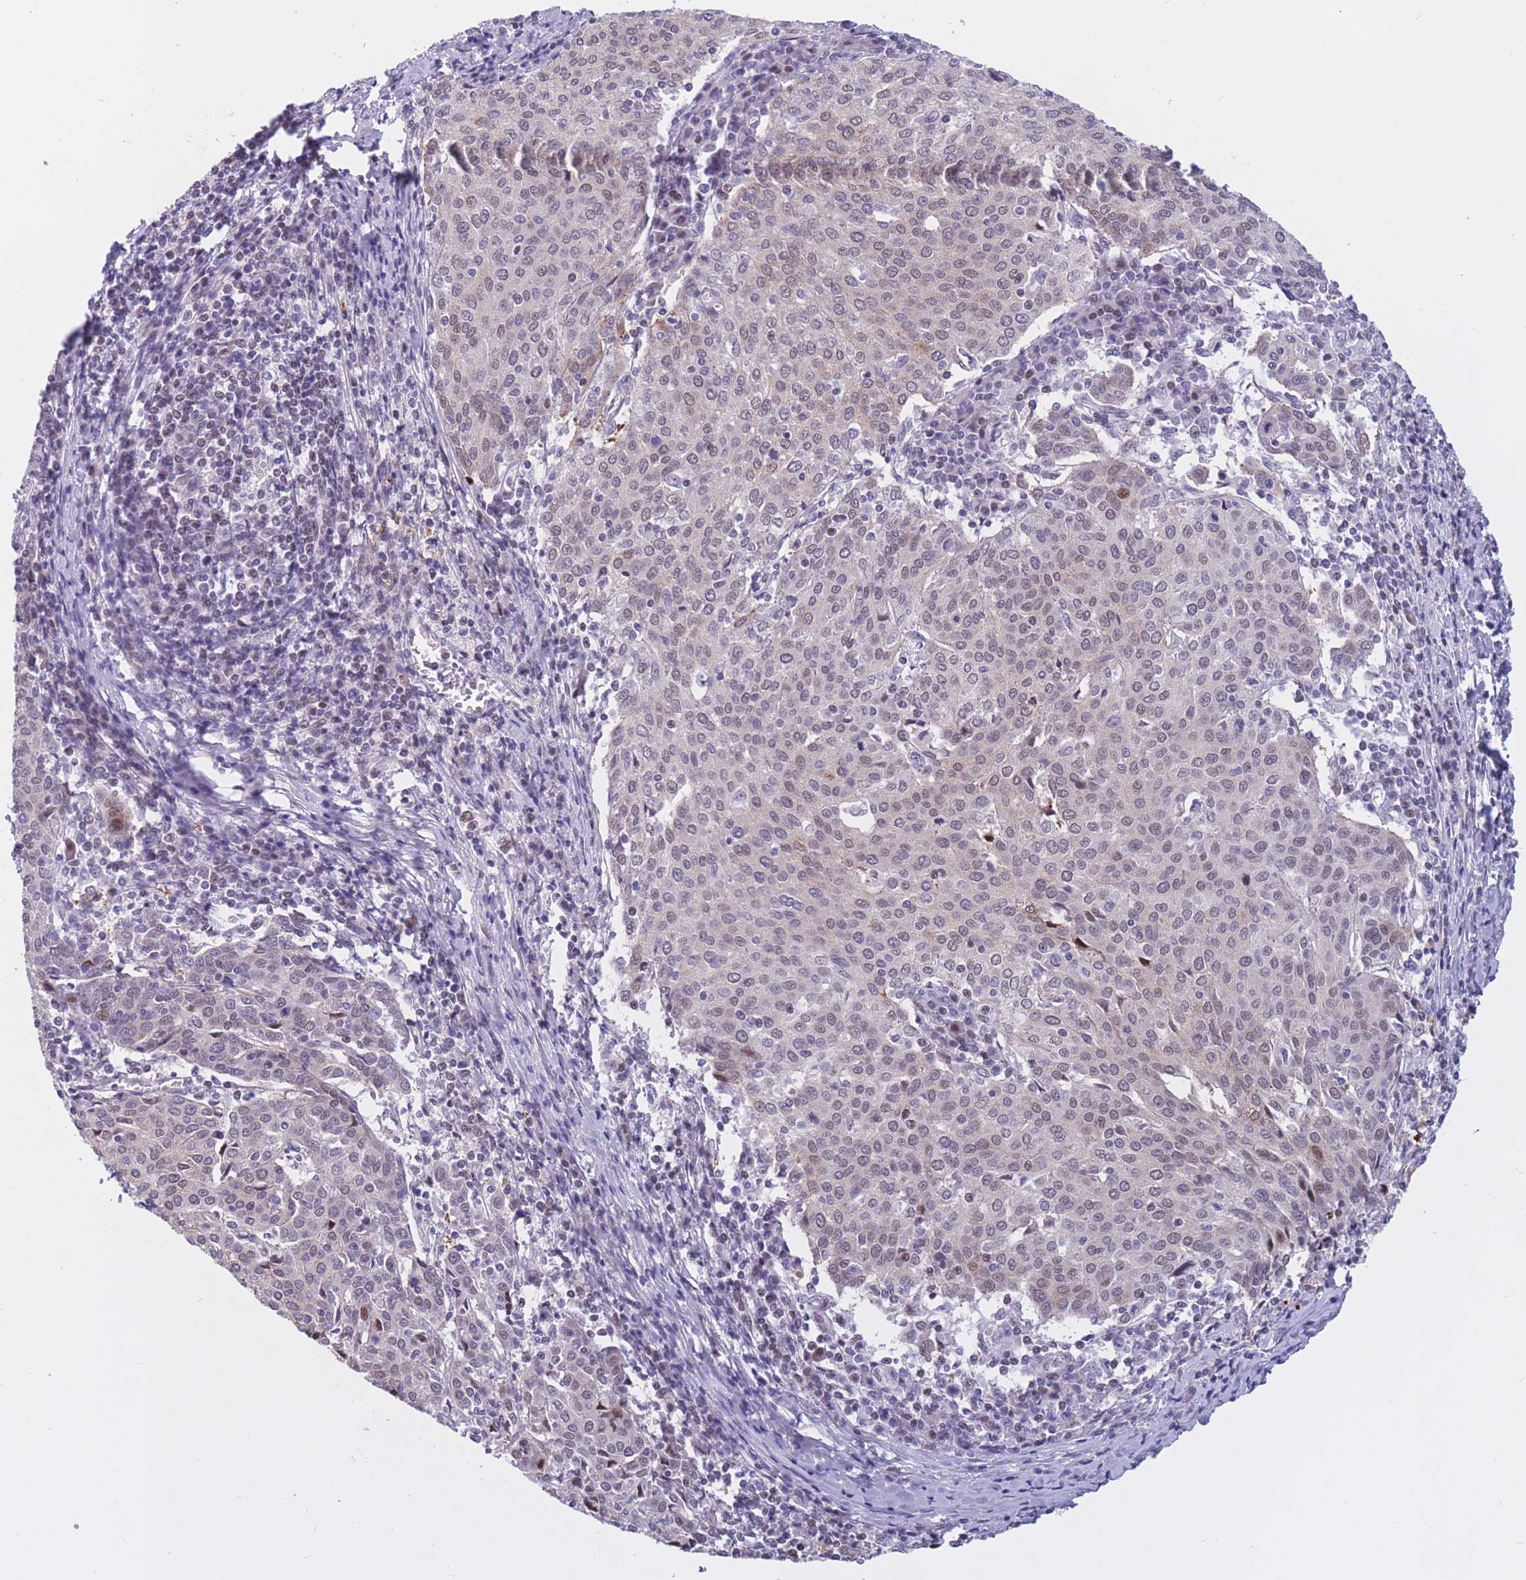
{"staining": {"intensity": "moderate", "quantity": "<25%", "location": "cytoplasmic/membranous"}, "tissue": "cervical cancer", "cell_type": "Tumor cells", "image_type": "cancer", "snomed": [{"axis": "morphology", "description": "Squamous cell carcinoma, NOS"}, {"axis": "topography", "description": "Cervix"}], "caption": "A brown stain labels moderate cytoplasmic/membranous positivity of a protein in human cervical squamous cell carcinoma tumor cells. (DAB (3,3'-diaminobenzidine) IHC with brightfield microscopy, high magnification).", "gene": "BCL9L", "patient": {"sex": "female", "age": 46}}